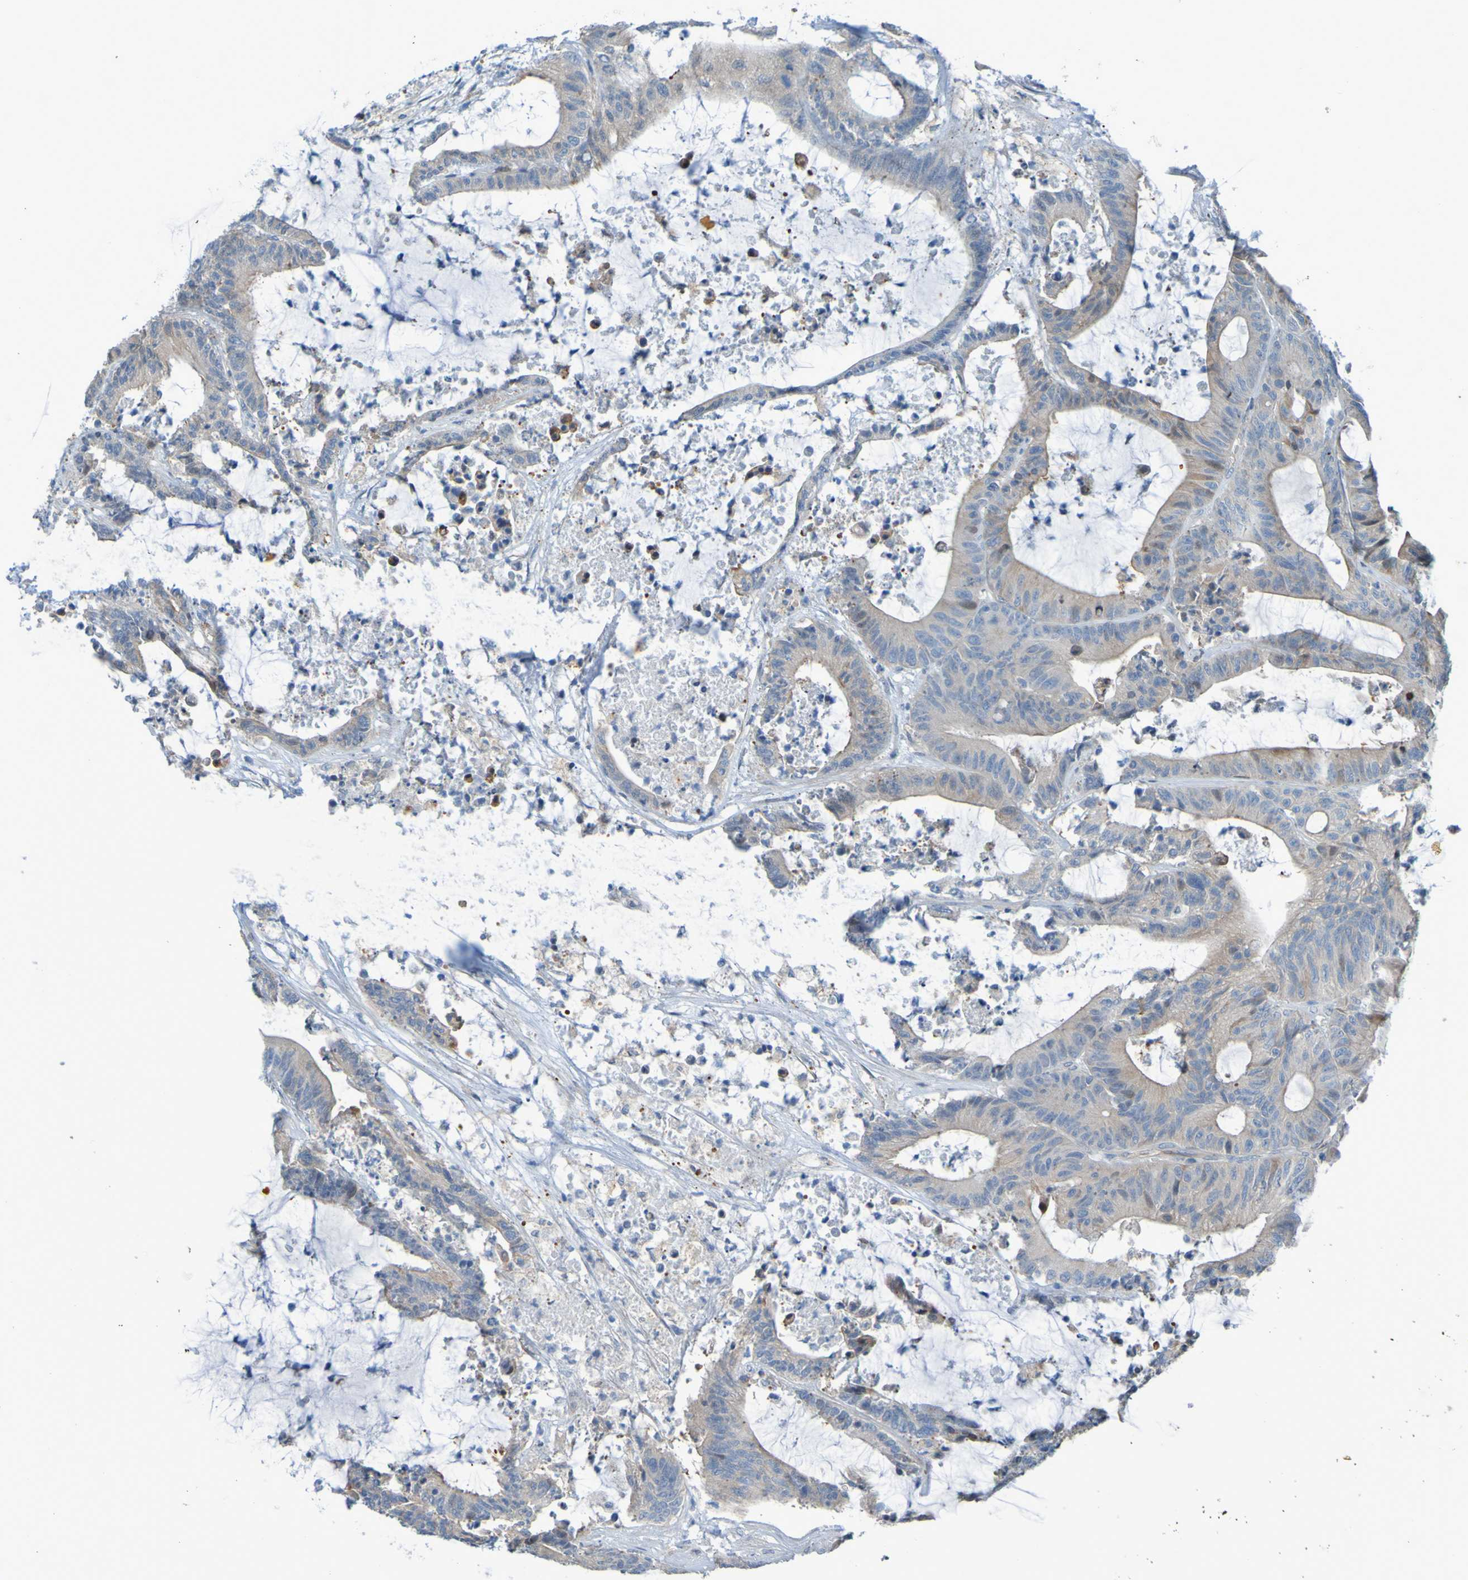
{"staining": {"intensity": "weak", "quantity": "25%-75%", "location": "cytoplasmic/membranous"}, "tissue": "colorectal cancer", "cell_type": "Tumor cells", "image_type": "cancer", "snomed": [{"axis": "morphology", "description": "Adenocarcinoma, NOS"}, {"axis": "topography", "description": "Colon"}], "caption": "Immunohistochemistry (IHC) staining of adenocarcinoma (colorectal), which demonstrates low levels of weak cytoplasmic/membranous expression in approximately 25%-75% of tumor cells indicating weak cytoplasmic/membranous protein staining. The staining was performed using DAB (brown) for protein detection and nuclei were counterstained in hematoxylin (blue).", "gene": "NPRL3", "patient": {"sex": "female", "age": 84}}